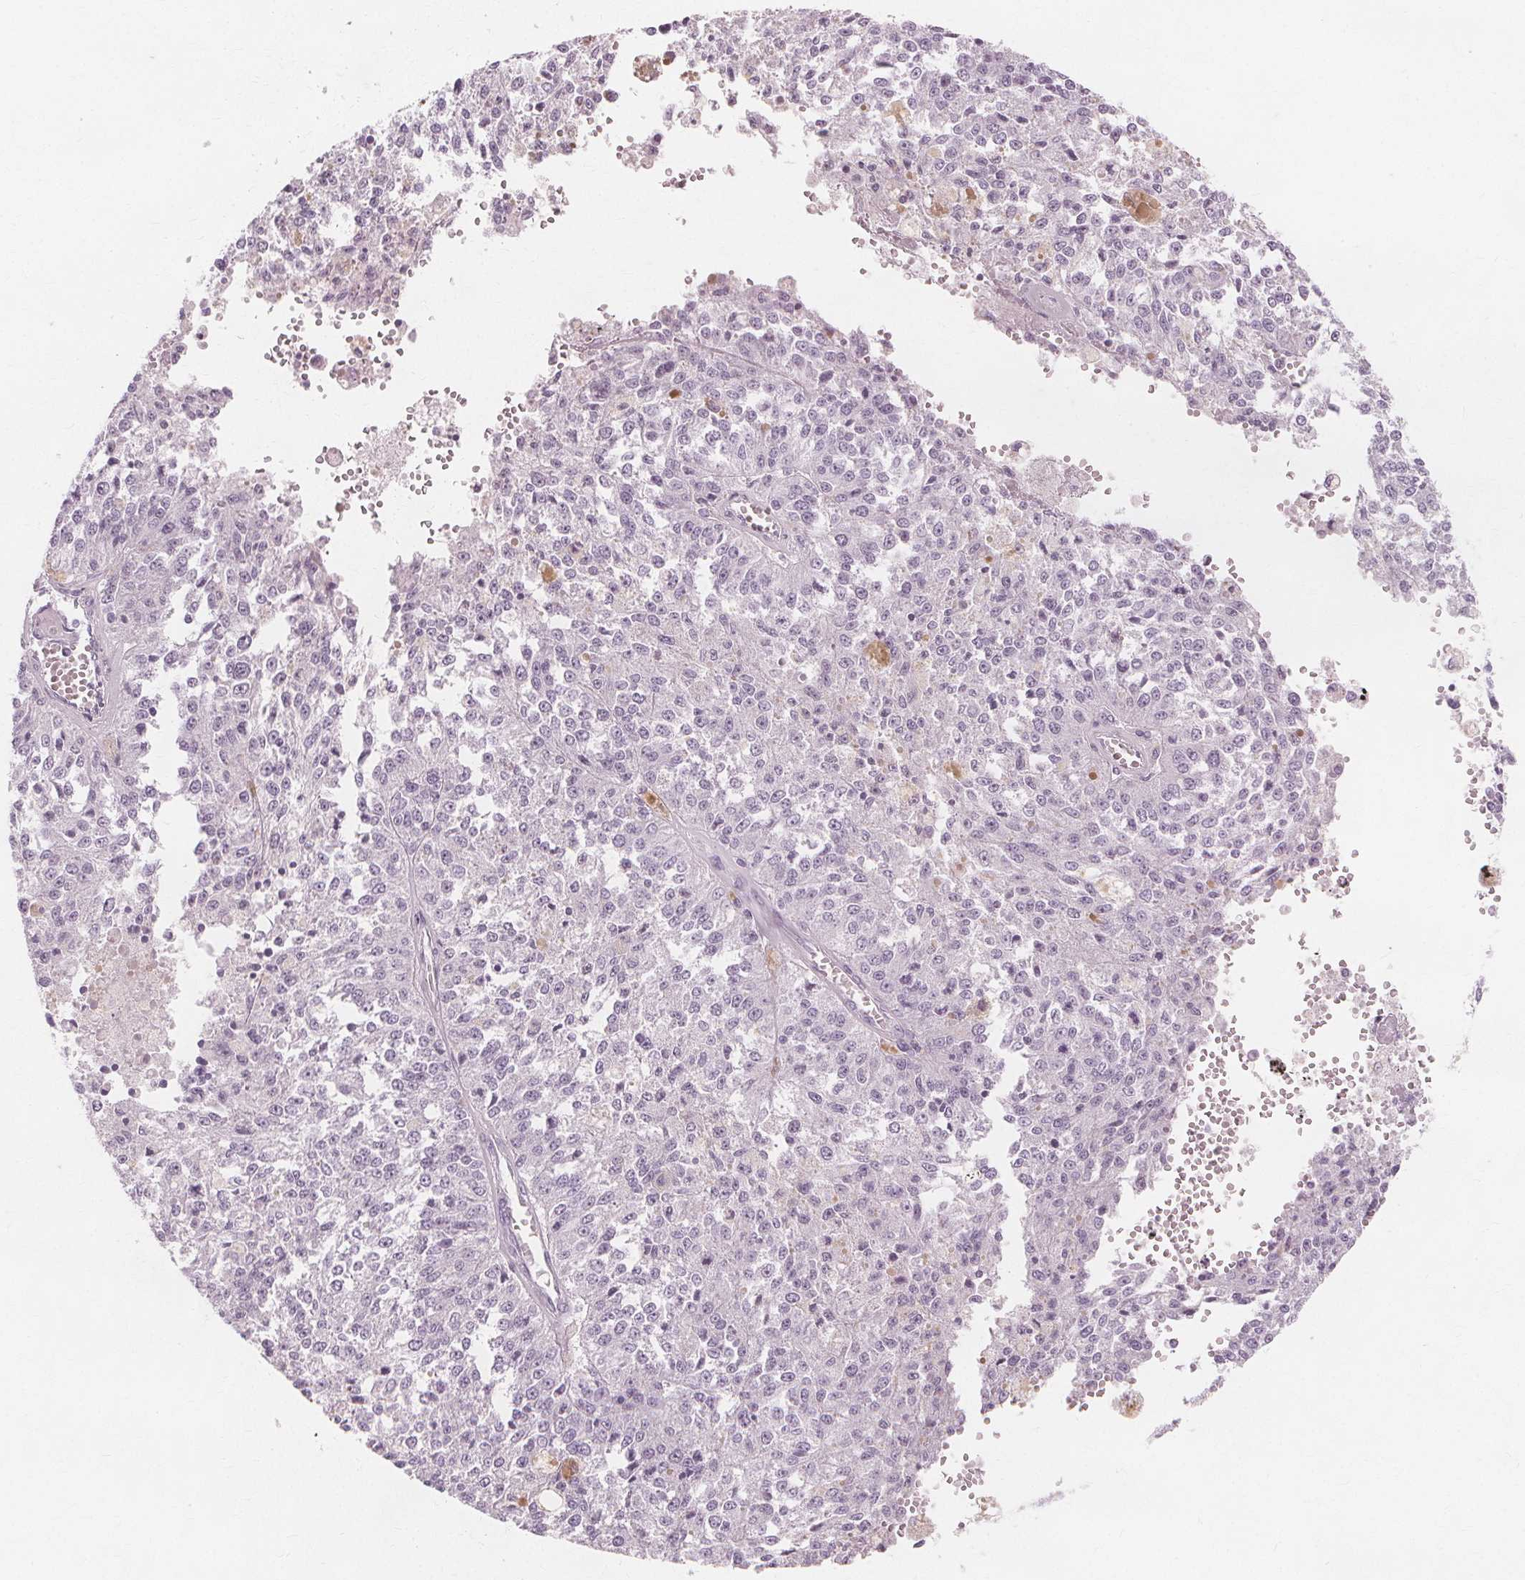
{"staining": {"intensity": "negative", "quantity": "none", "location": "none"}, "tissue": "melanoma", "cell_type": "Tumor cells", "image_type": "cancer", "snomed": [{"axis": "morphology", "description": "Malignant melanoma, Metastatic site"}, {"axis": "topography", "description": "Lymph node"}], "caption": "An immunohistochemistry (IHC) photomicrograph of malignant melanoma (metastatic site) is shown. There is no staining in tumor cells of malignant melanoma (metastatic site).", "gene": "TFF1", "patient": {"sex": "female", "age": 64}}